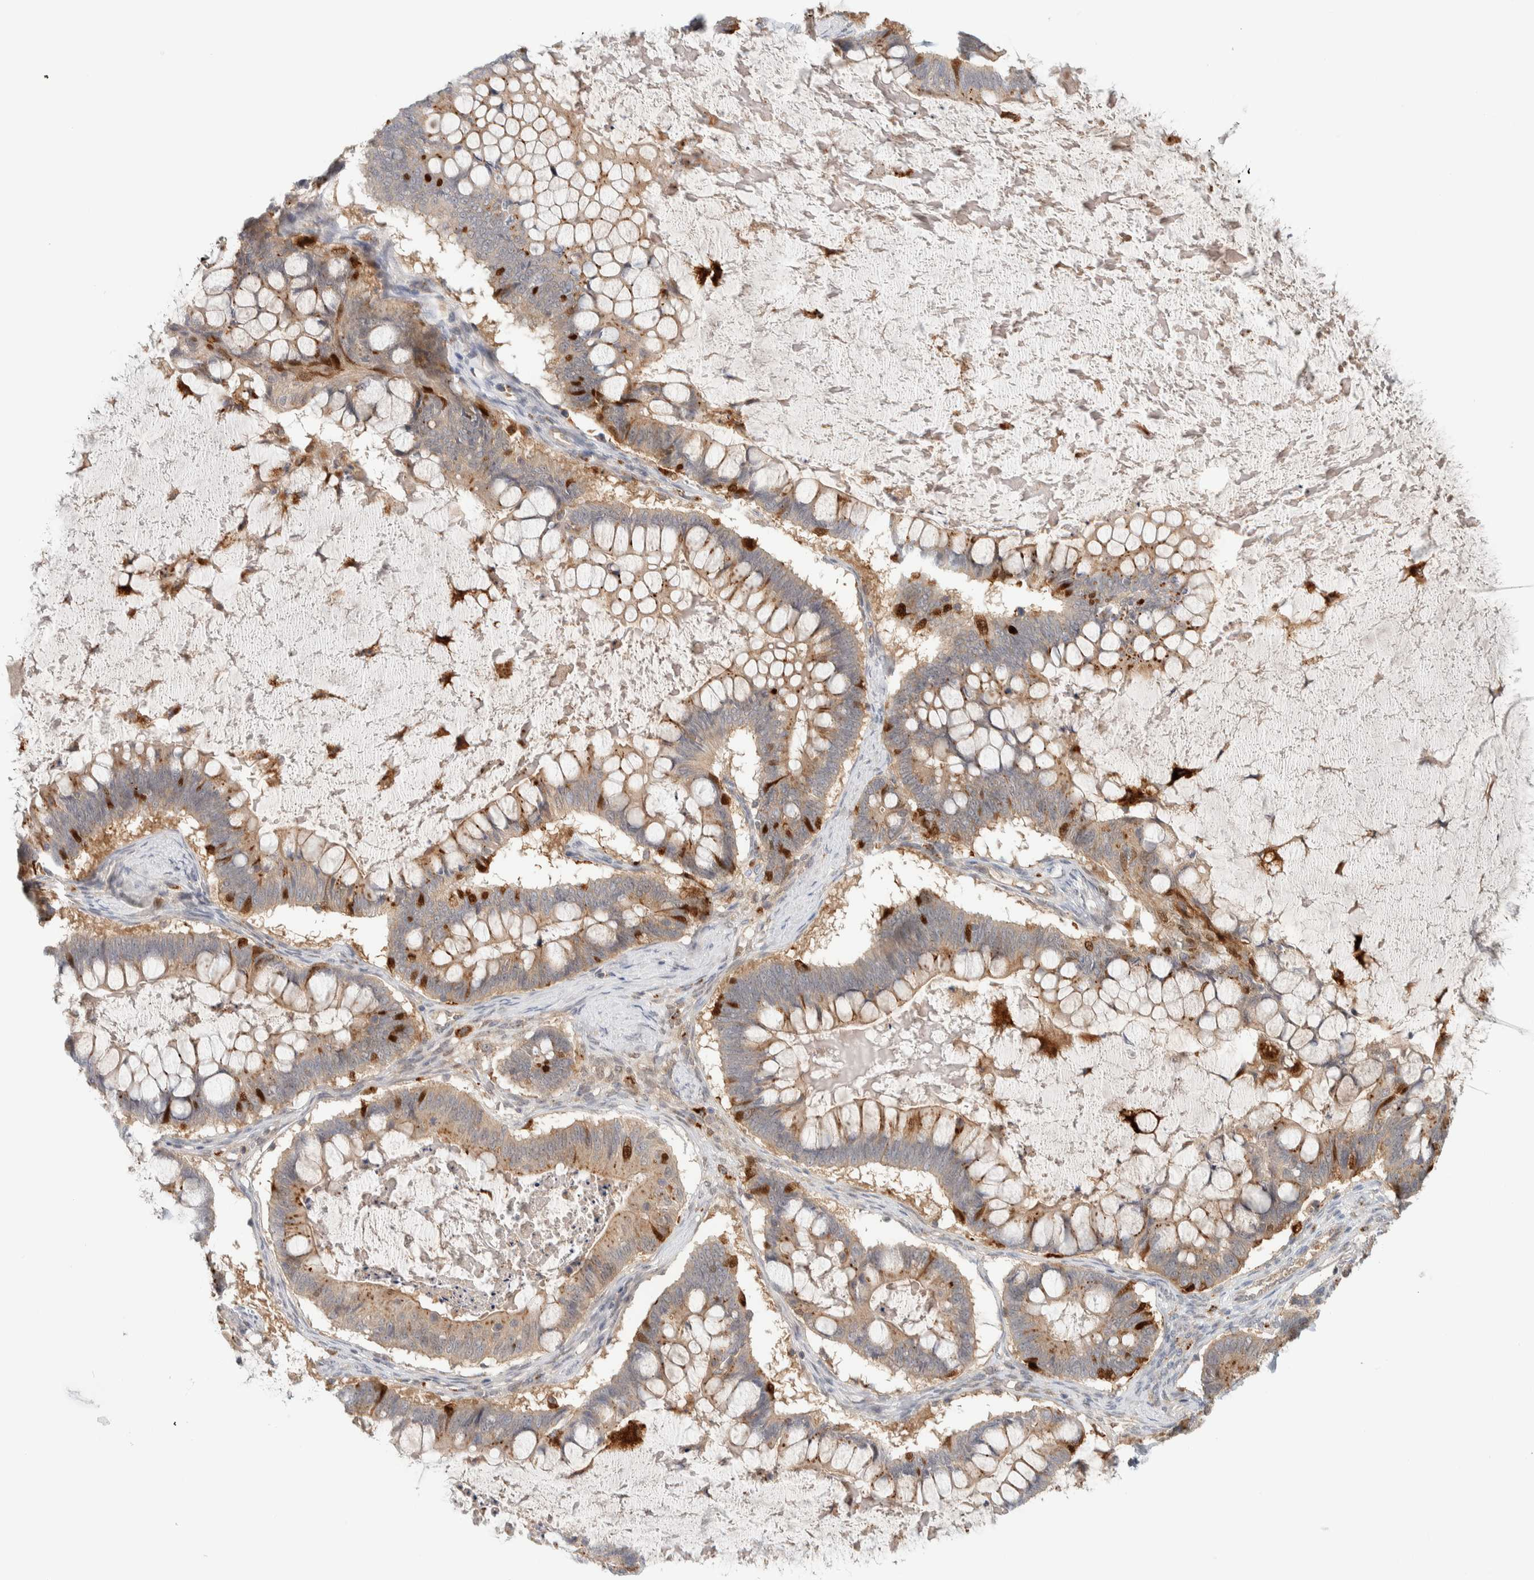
{"staining": {"intensity": "weak", "quantity": ">75%", "location": "cytoplasmic/membranous"}, "tissue": "ovarian cancer", "cell_type": "Tumor cells", "image_type": "cancer", "snomed": [{"axis": "morphology", "description": "Cystadenocarcinoma, mucinous, NOS"}, {"axis": "topography", "description": "Ovary"}], "caption": "DAB immunohistochemical staining of human ovarian cancer displays weak cytoplasmic/membranous protein positivity in about >75% of tumor cells.", "gene": "GCLM", "patient": {"sex": "female", "age": 61}}